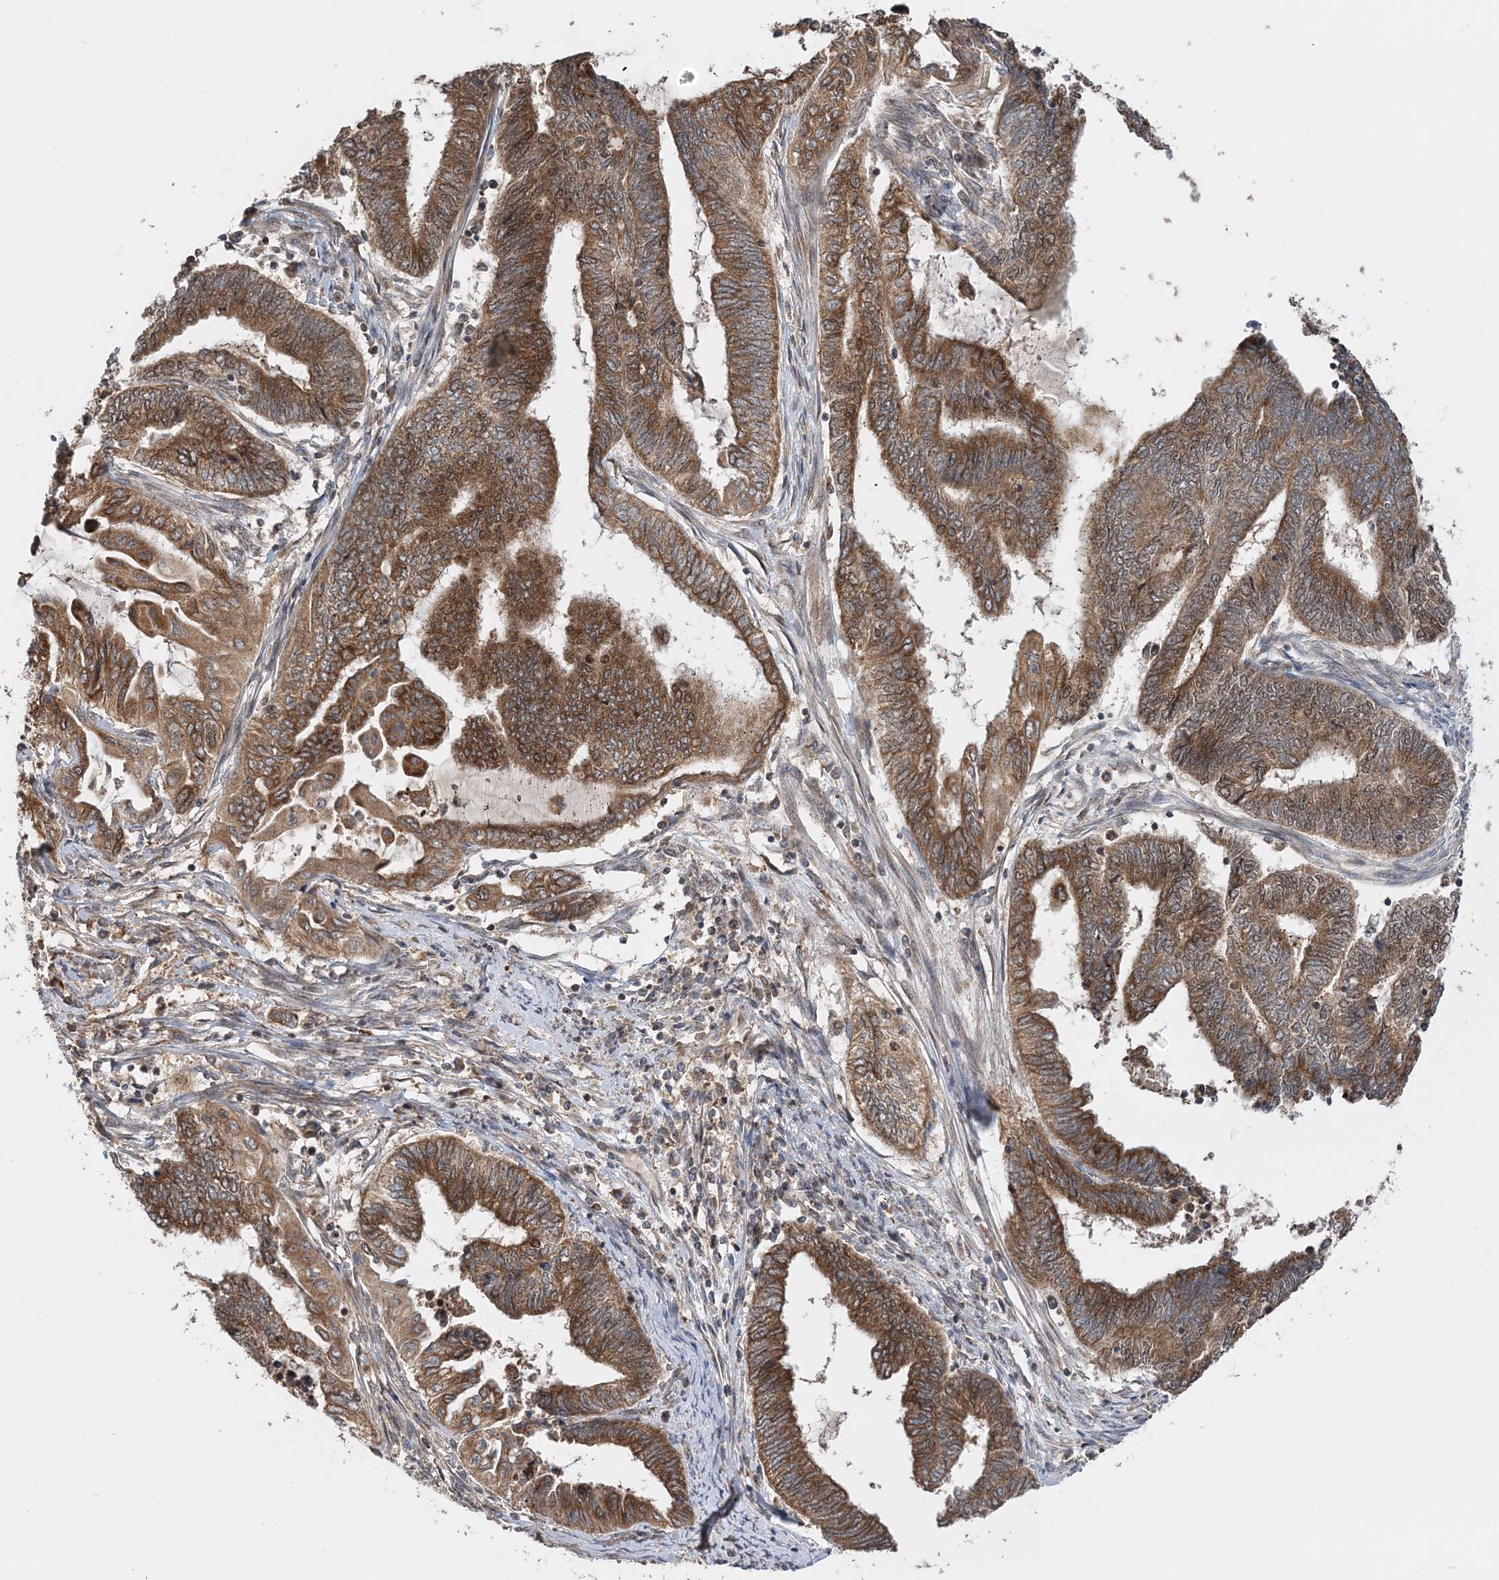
{"staining": {"intensity": "moderate", "quantity": ">75%", "location": "cytoplasmic/membranous"}, "tissue": "endometrial cancer", "cell_type": "Tumor cells", "image_type": "cancer", "snomed": [{"axis": "morphology", "description": "Adenocarcinoma, NOS"}, {"axis": "topography", "description": "Uterus"}, {"axis": "topography", "description": "Endometrium"}], "caption": "Moderate cytoplasmic/membranous positivity is seen in approximately >75% of tumor cells in endometrial adenocarcinoma. The staining was performed using DAB (3,3'-diaminobenzidine), with brown indicating positive protein expression. Nuclei are stained blue with hematoxylin.", "gene": "KIF4A", "patient": {"sex": "female", "age": 70}}